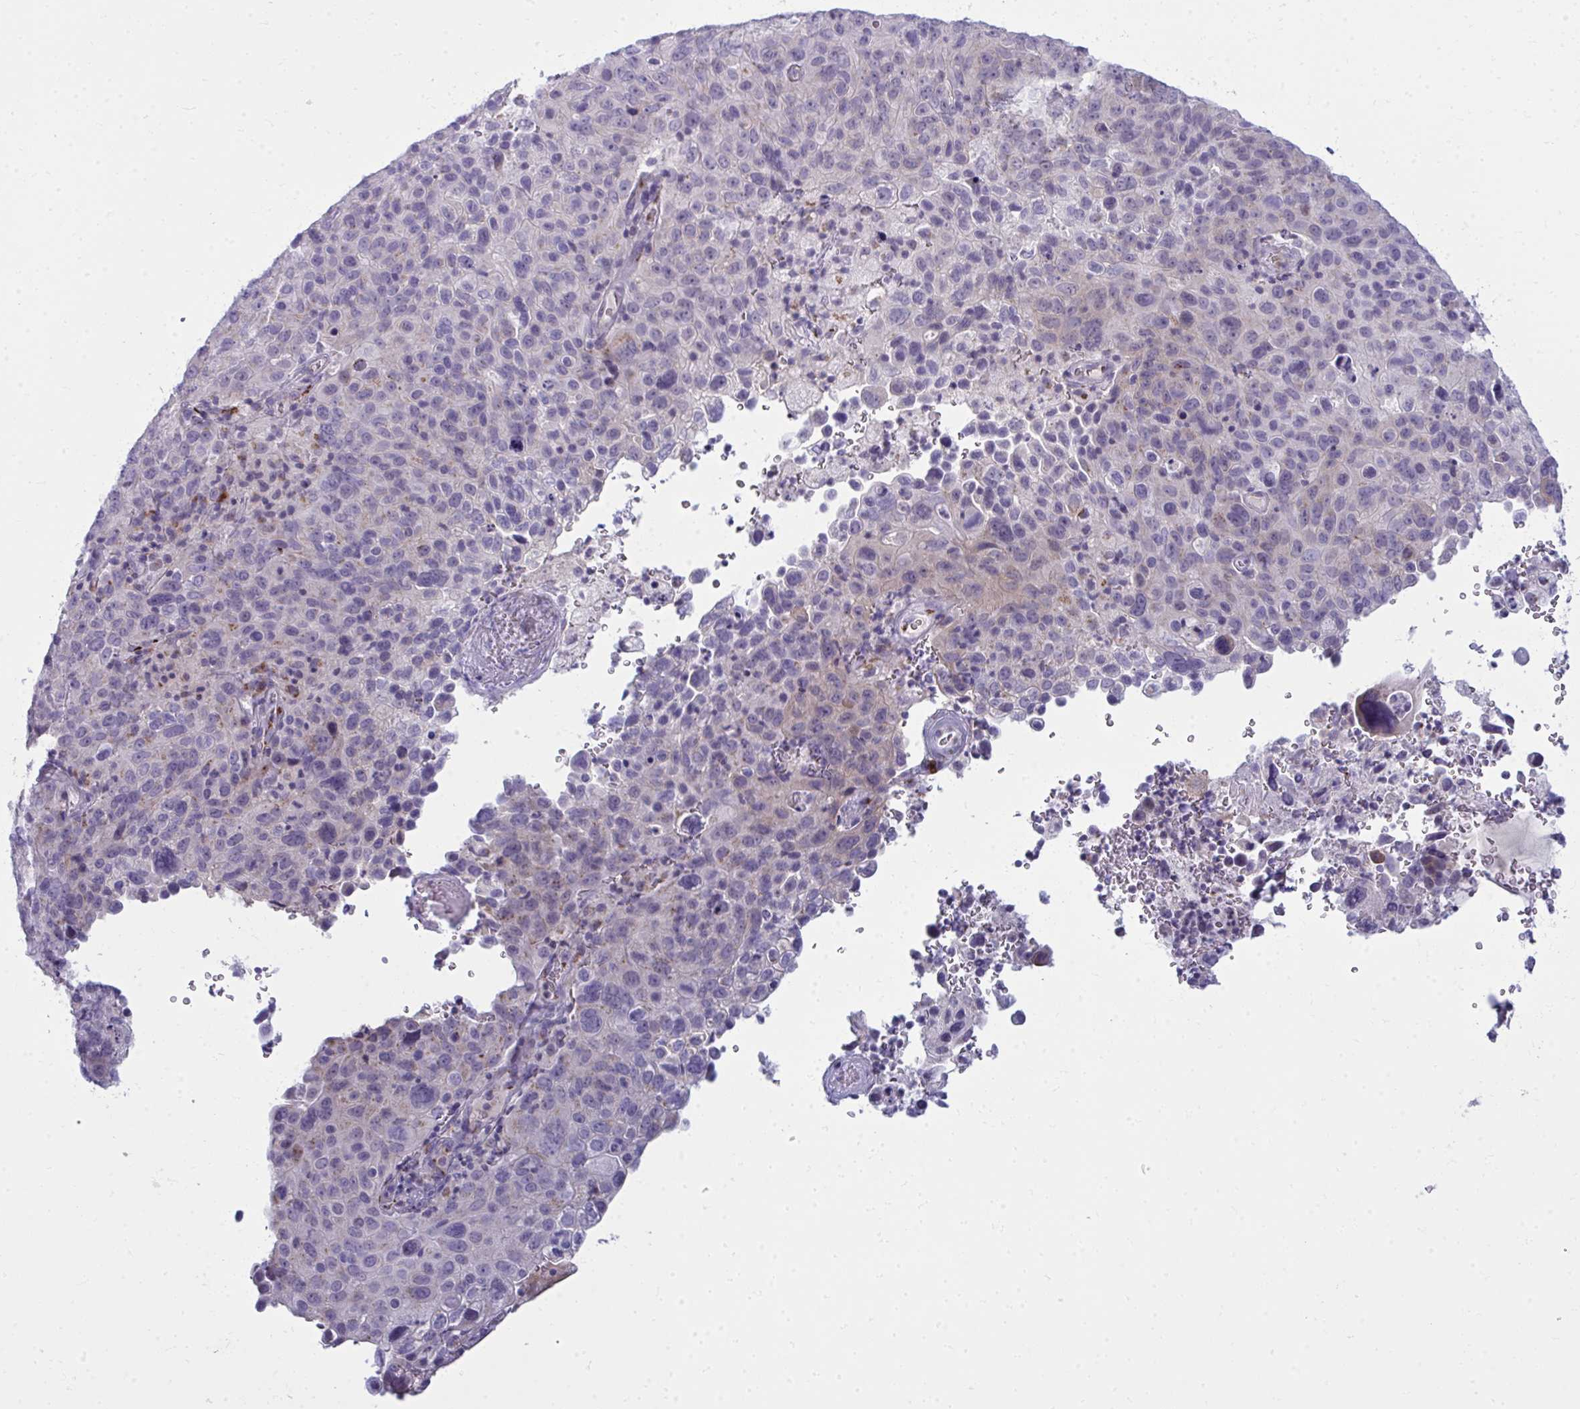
{"staining": {"intensity": "negative", "quantity": "none", "location": "none"}, "tissue": "cervical cancer", "cell_type": "Tumor cells", "image_type": "cancer", "snomed": [{"axis": "morphology", "description": "Squamous cell carcinoma, NOS"}, {"axis": "topography", "description": "Cervix"}], "caption": "Photomicrograph shows no protein positivity in tumor cells of cervical squamous cell carcinoma tissue. (Immunohistochemistry (ihc), brightfield microscopy, high magnification).", "gene": "DTX4", "patient": {"sex": "female", "age": 44}}